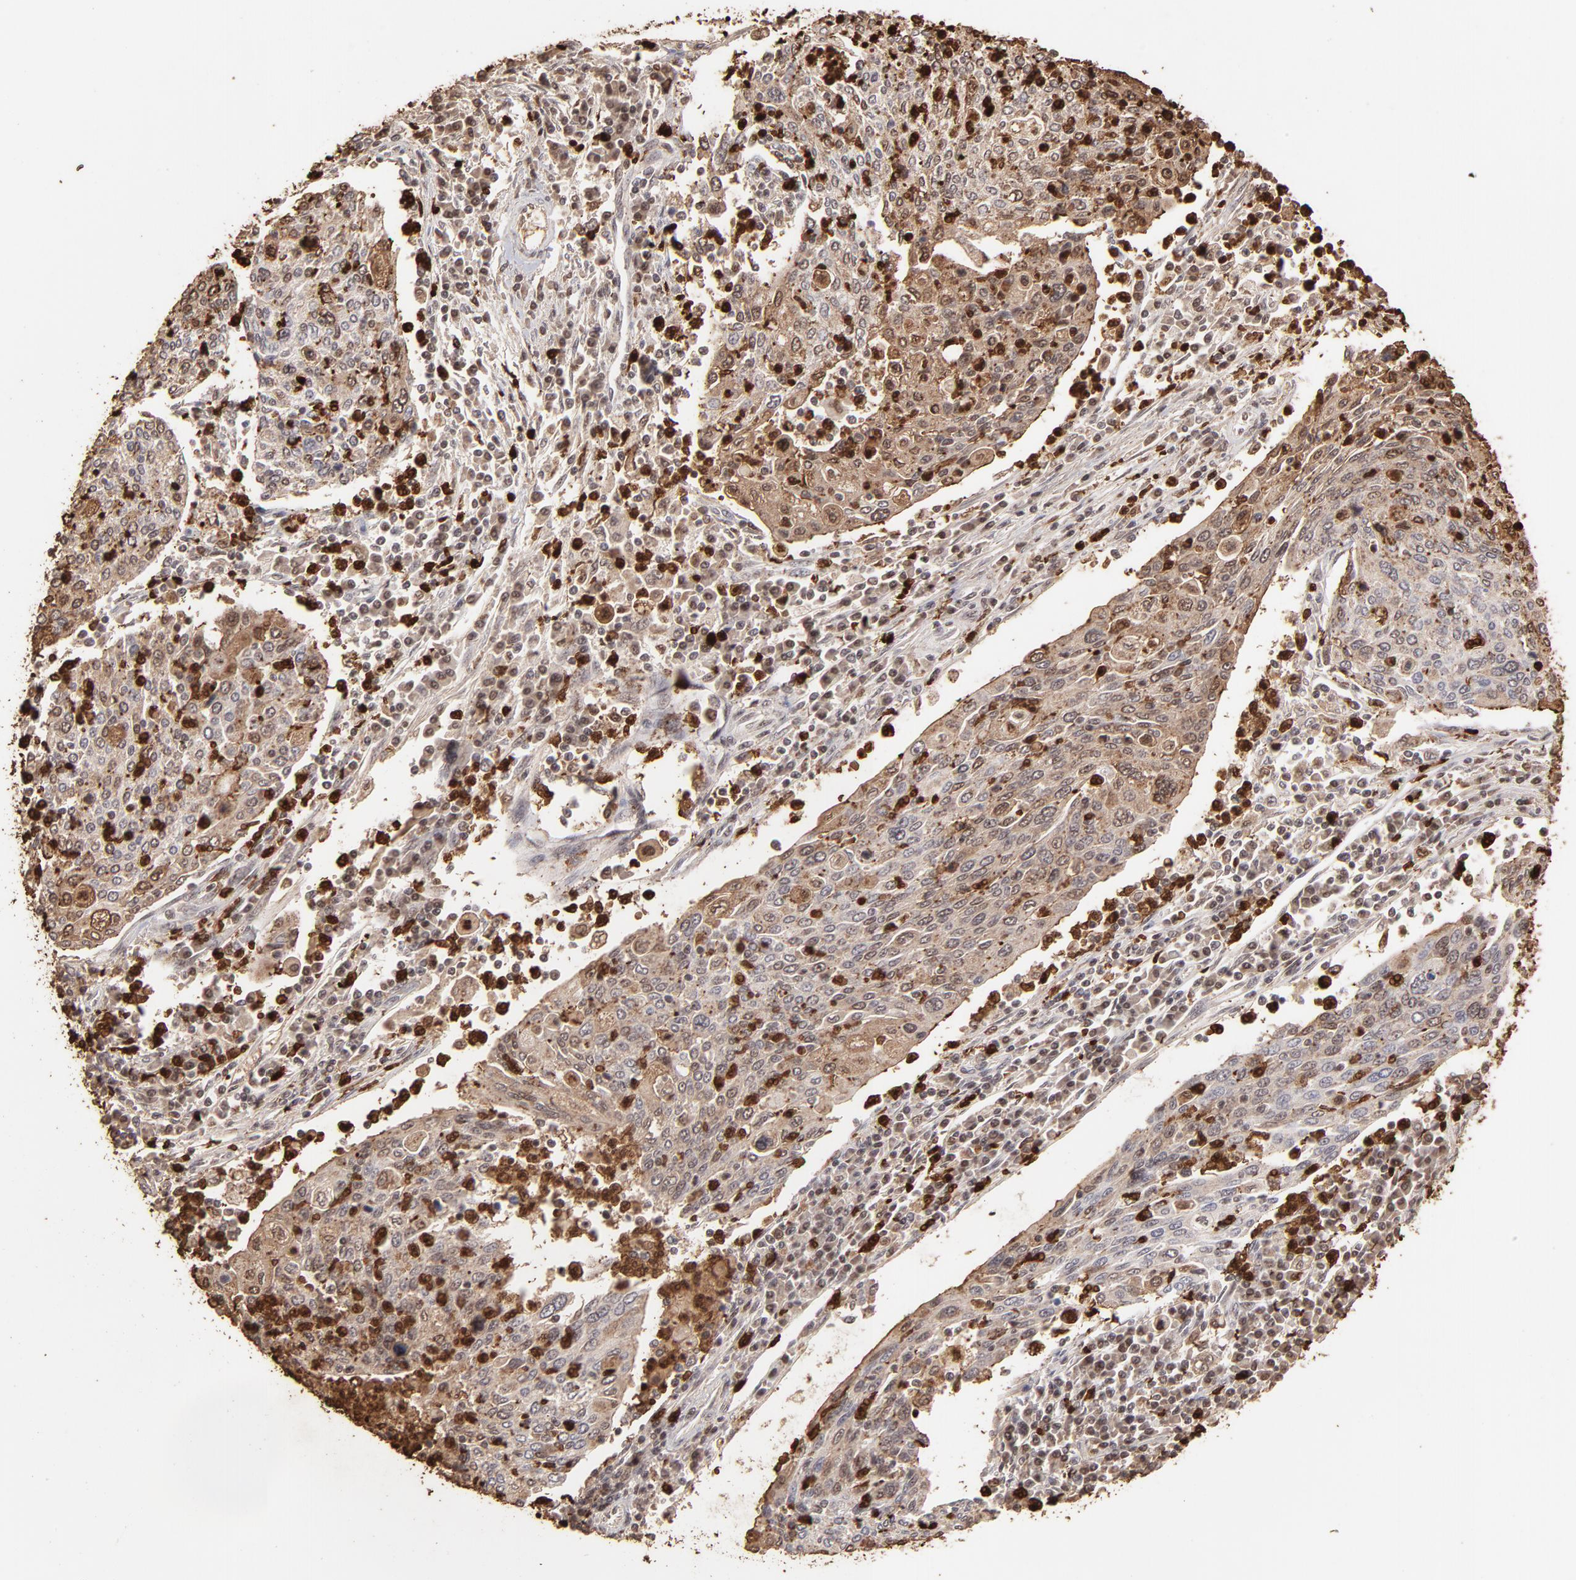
{"staining": {"intensity": "moderate", "quantity": ">75%", "location": "cytoplasmic/membranous"}, "tissue": "cervical cancer", "cell_type": "Tumor cells", "image_type": "cancer", "snomed": [{"axis": "morphology", "description": "Squamous cell carcinoma, NOS"}, {"axis": "topography", "description": "Cervix"}], "caption": "A brown stain labels moderate cytoplasmic/membranous expression of a protein in human cervical cancer tumor cells. (DAB IHC with brightfield microscopy, high magnification).", "gene": "ZFX", "patient": {"sex": "female", "age": 40}}